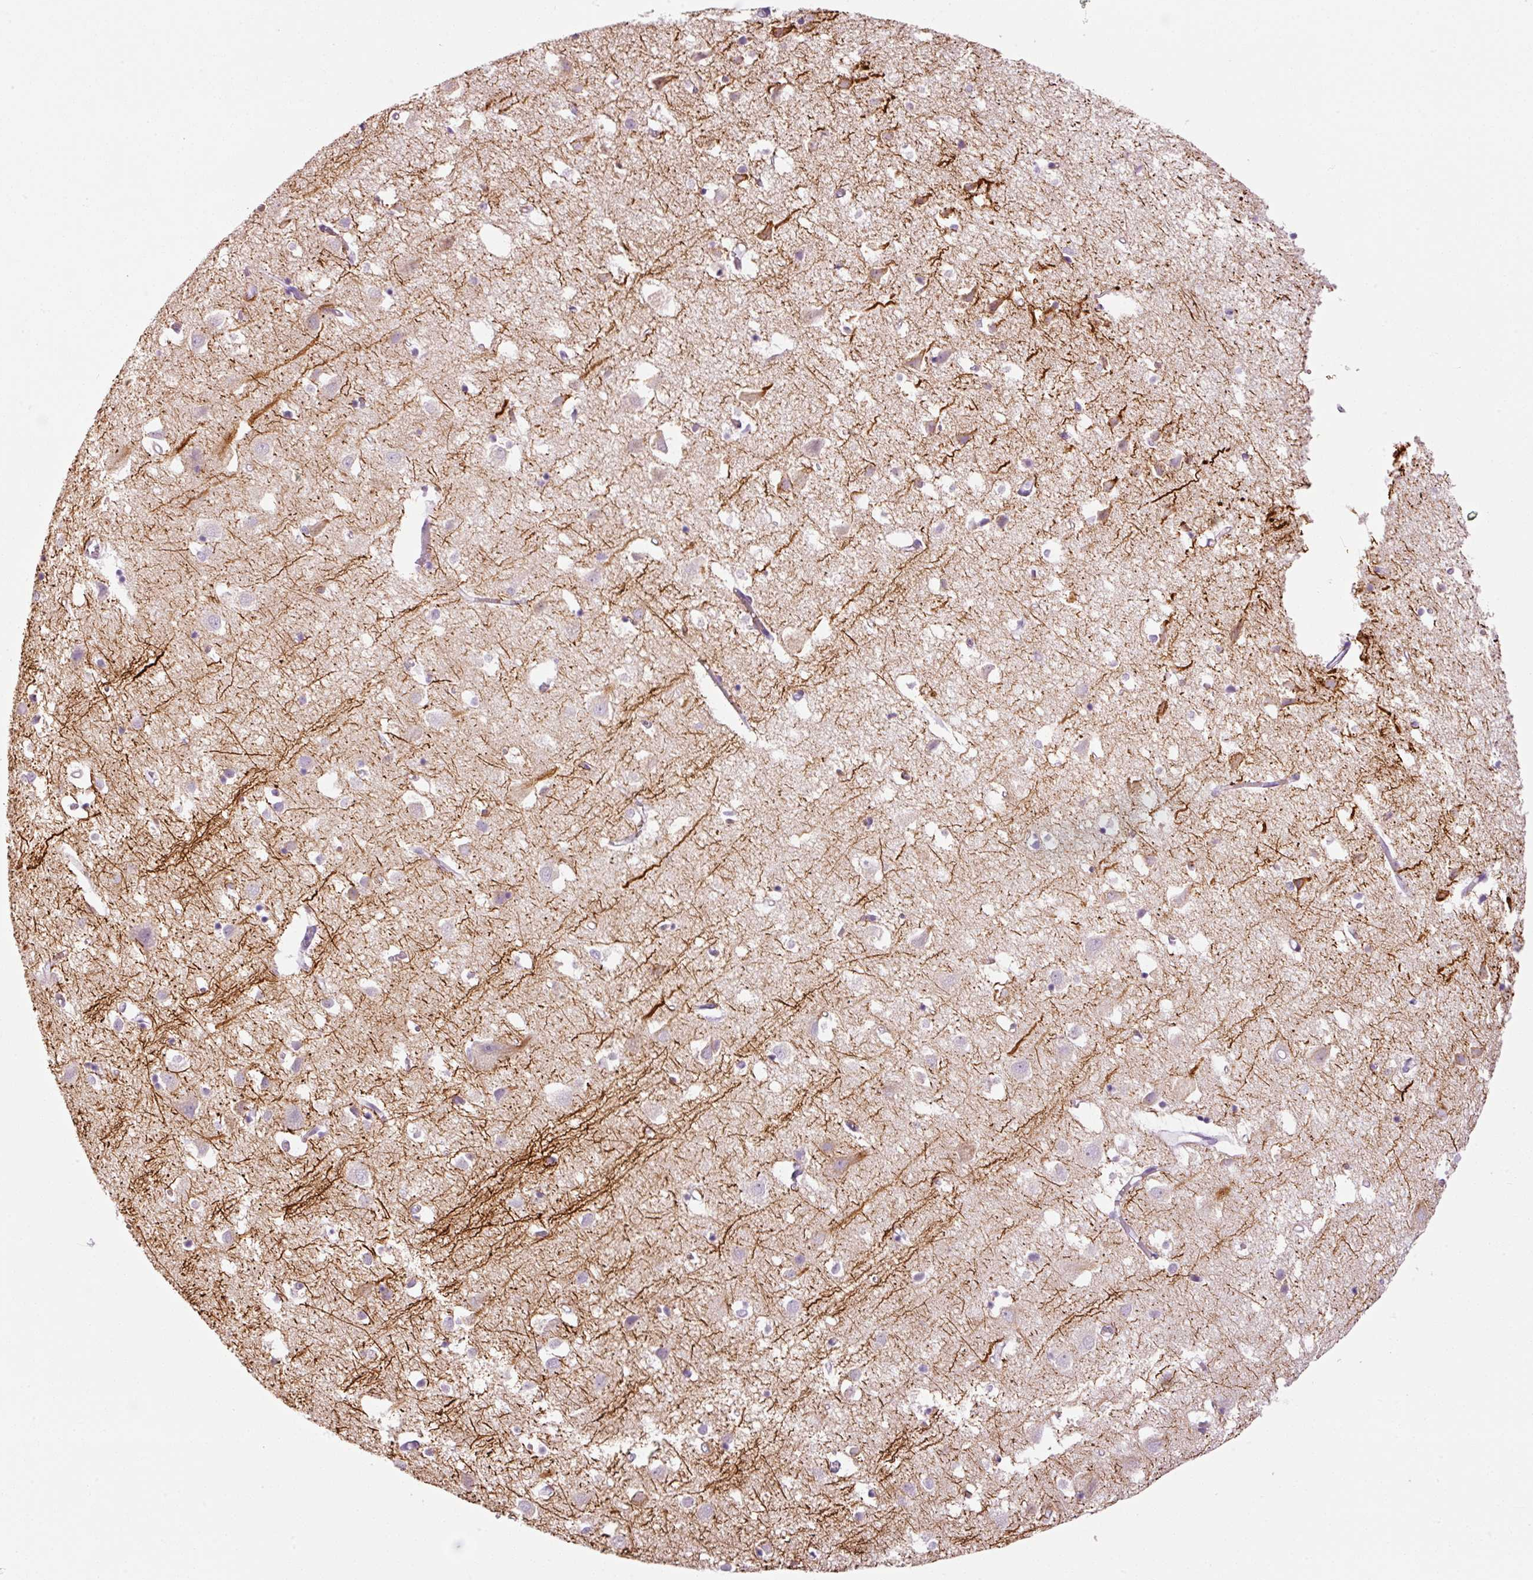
{"staining": {"intensity": "negative", "quantity": "none", "location": "none"}, "tissue": "cerebral cortex", "cell_type": "Endothelial cells", "image_type": "normal", "snomed": [{"axis": "morphology", "description": "Normal tissue, NOS"}, {"axis": "topography", "description": "Cerebral cortex"}], "caption": "Endothelial cells show no significant protein expression in normal cerebral cortex.", "gene": "ANKRD20A1", "patient": {"sex": "male", "age": 70}}